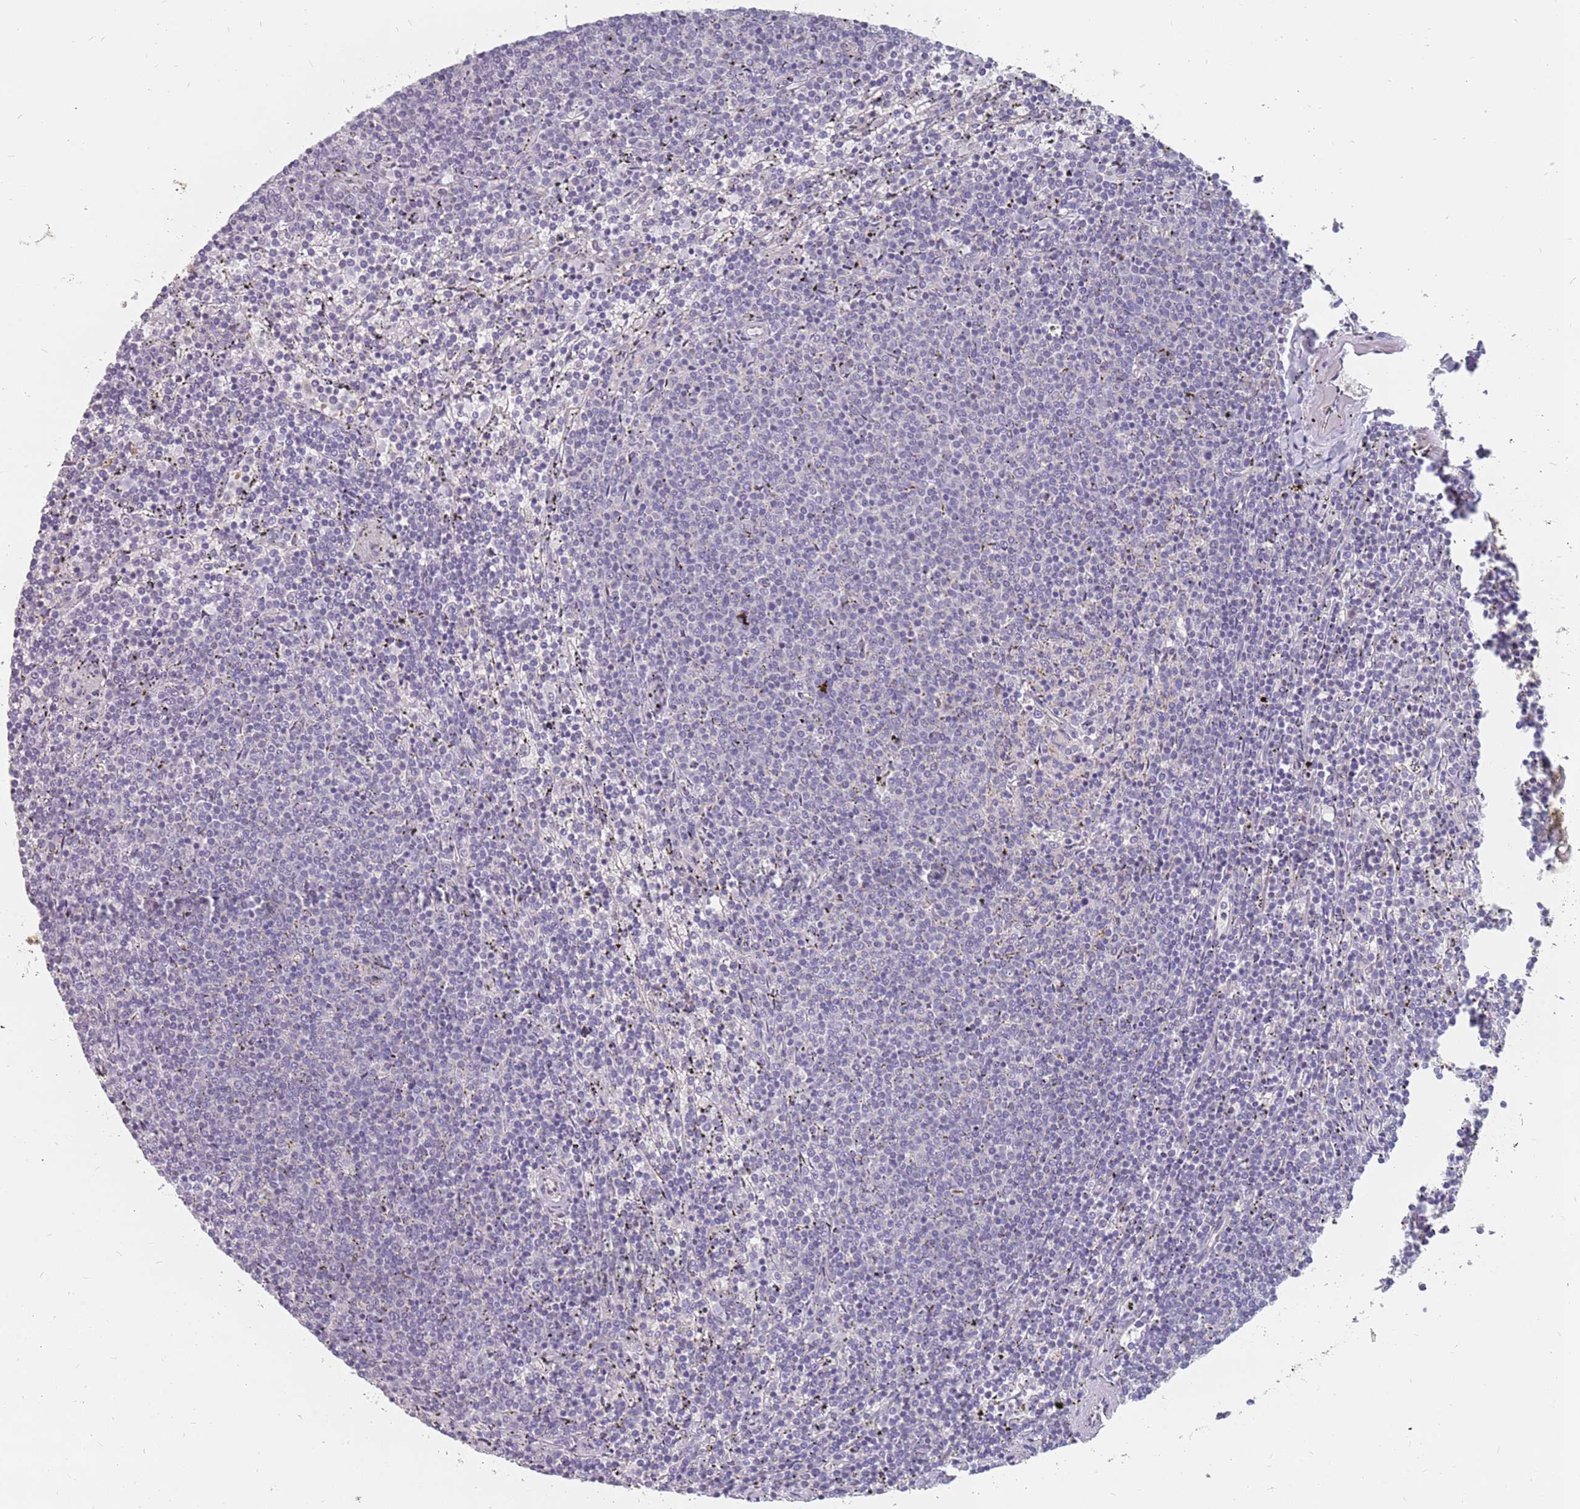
{"staining": {"intensity": "negative", "quantity": "none", "location": "none"}, "tissue": "lymphoma", "cell_type": "Tumor cells", "image_type": "cancer", "snomed": [{"axis": "morphology", "description": "Malignant lymphoma, non-Hodgkin's type, Low grade"}, {"axis": "topography", "description": "Spleen"}], "caption": "An immunohistochemistry (IHC) histopathology image of lymphoma is shown. There is no staining in tumor cells of lymphoma. Brightfield microscopy of IHC stained with DAB (3,3'-diaminobenzidine) (brown) and hematoxylin (blue), captured at high magnification.", "gene": "CMTR2", "patient": {"sex": "female", "age": 50}}